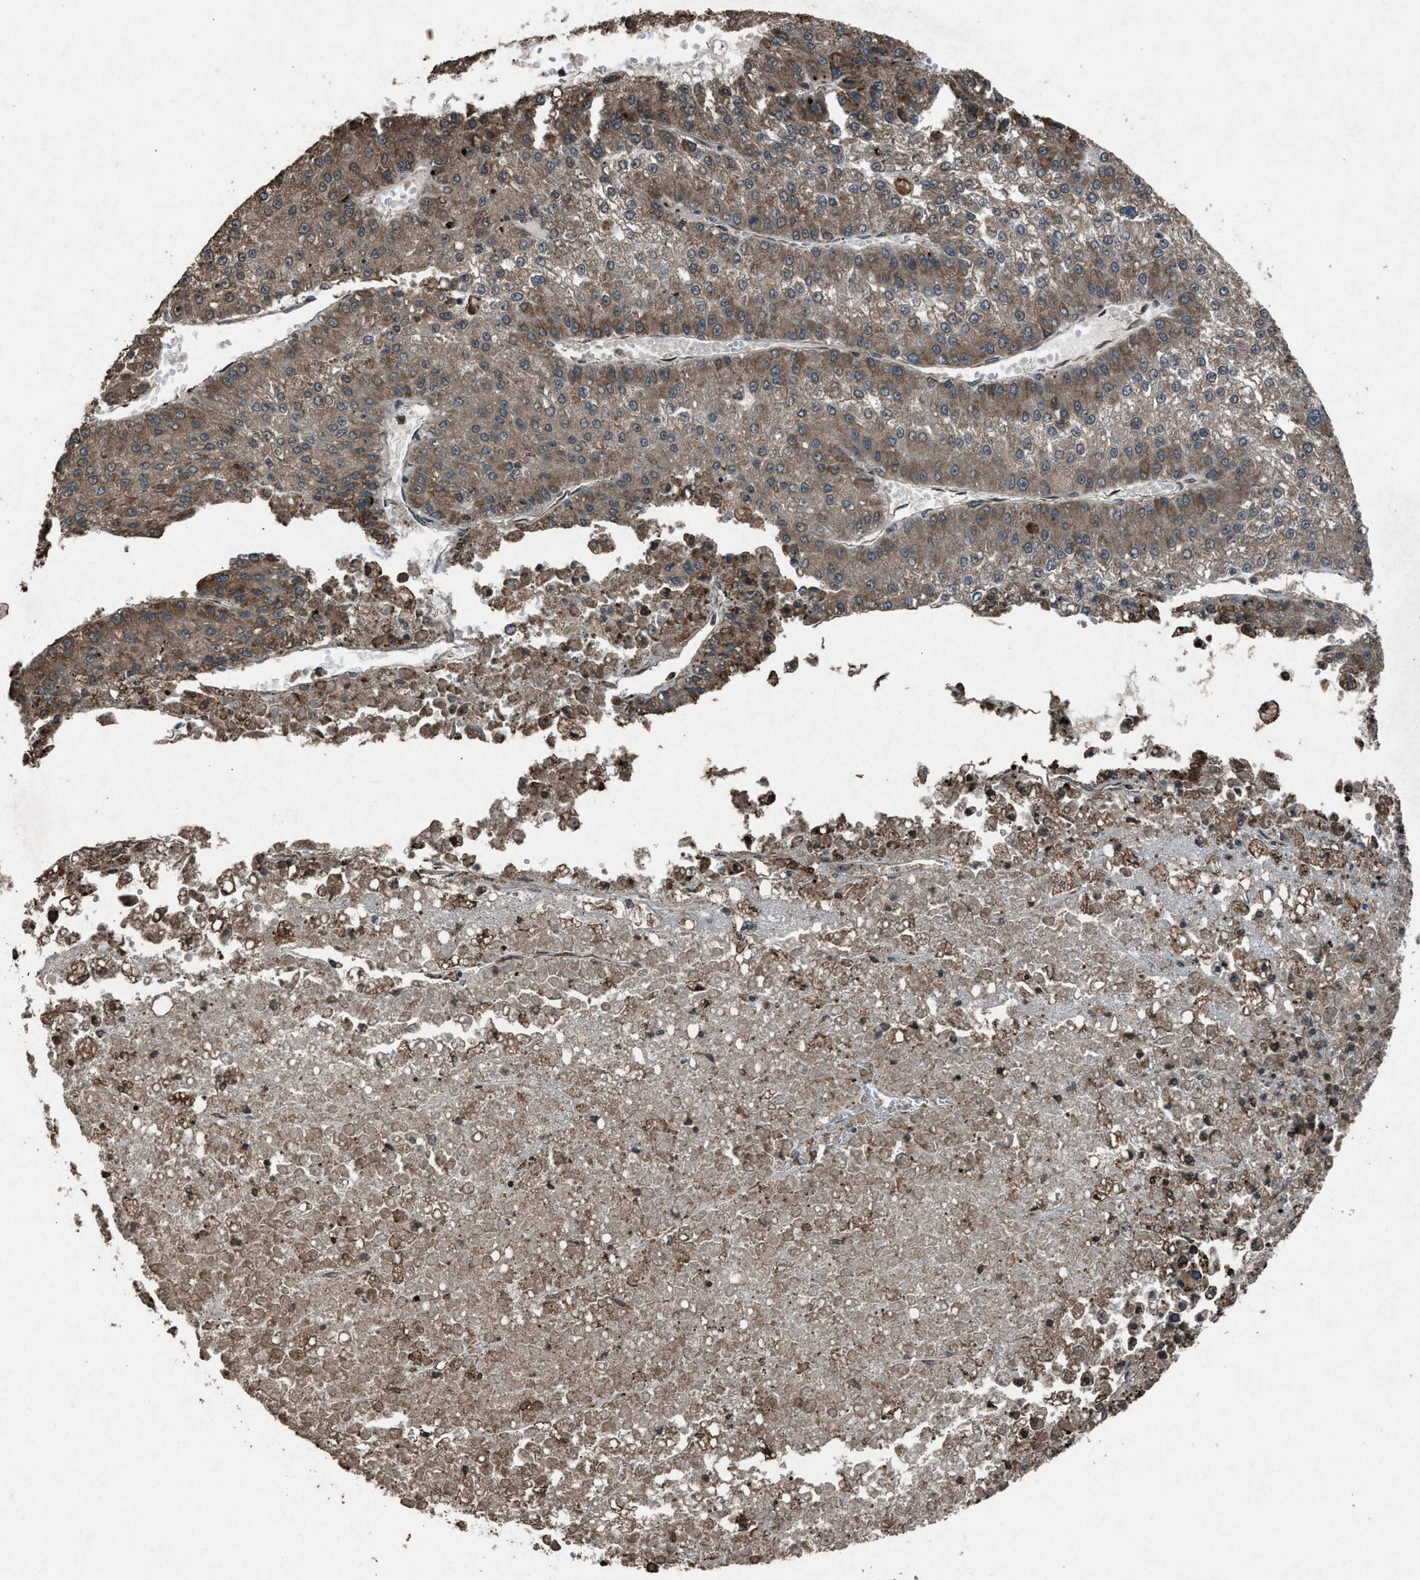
{"staining": {"intensity": "moderate", "quantity": ">75%", "location": "cytoplasmic/membranous"}, "tissue": "liver cancer", "cell_type": "Tumor cells", "image_type": "cancer", "snomed": [{"axis": "morphology", "description": "Carcinoma, Hepatocellular, NOS"}, {"axis": "topography", "description": "Liver"}], "caption": "Immunohistochemistry staining of hepatocellular carcinoma (liver), which shows medium levels of moderate cytoplasmic/membranous expression in approximately >75% of tumor cells indicating moderate cytoplasmic/membranous protein staining. The staining was performed using DAB (3,3'-diaminobenzidine) (brown) for protein detection and nuclei were counterstained in hematoxylin (blue).", "gene": "CALR", "patient": {"sex": "female", "age": 73}}